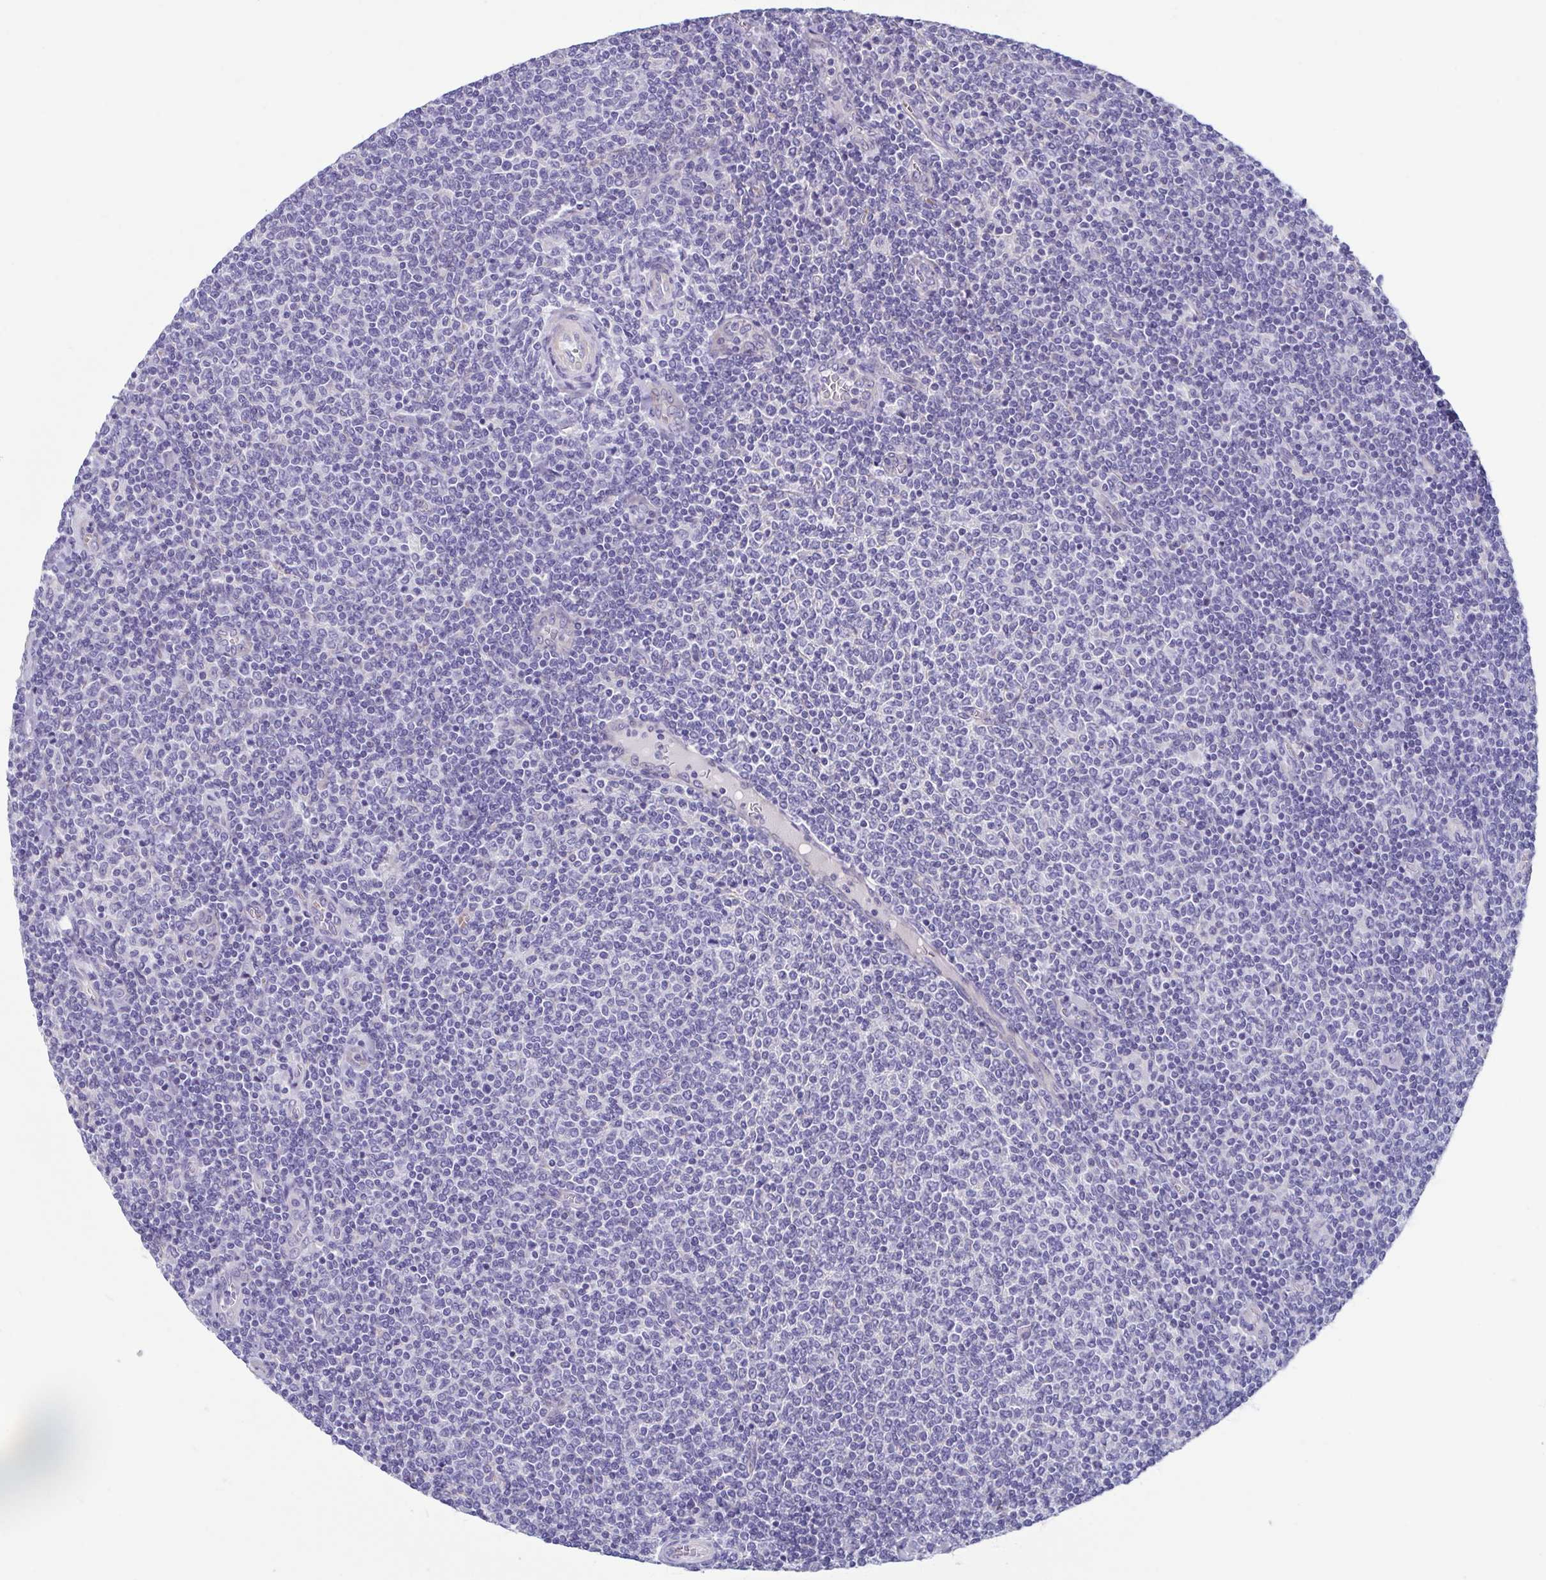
{"staining": {"intensity": "negative", "quantity": "none", "location": "none"}, "tissue": "lymphoma", "cell_type": "Tumor cells", "image_type": "cancer", "snomed": [{"axis": "morphology", "description": "Malignant lymphoma, non-Hodgkin's type, Low grade"}, {"axis": "topography", "description": "Lymph node"}], "caption": "IHC histopathology image of malignant lymphoma, non-Hodgkin's type (low-grade) stained for a protein (brown), which displays no staining in tumor cells. The staining is performed using DAB brown chromogen with nuclei counter-stained in using hematoxylin.", "gene": "MORC4", "patient": {"sex": "male", "age": 52}}